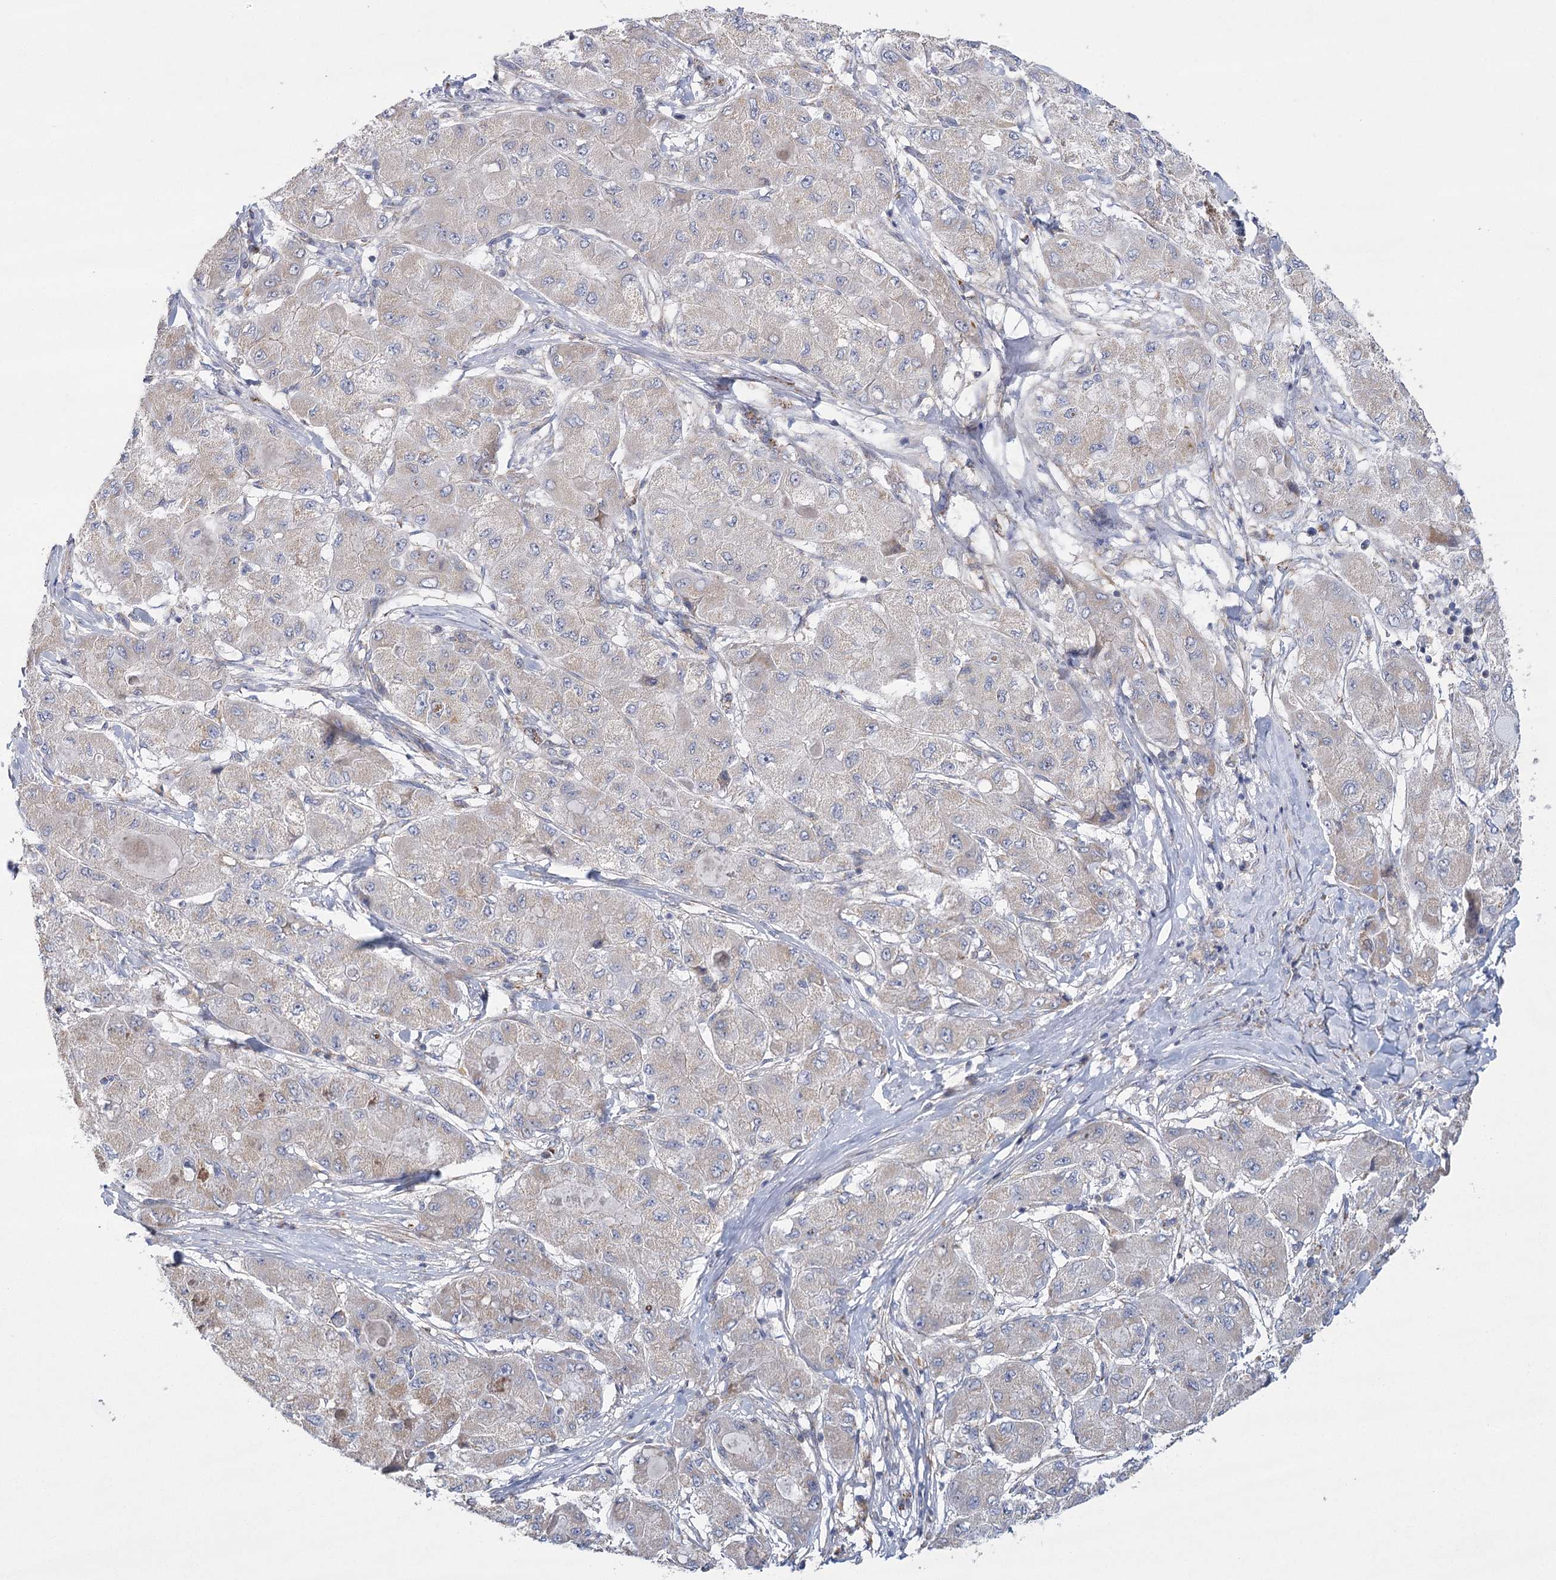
{"staining": {"intensity": "weak", "quantity": "<25%", "location": "cytoplasmic/membranous"}, "tissue": "liver cancer", "cell_type": "Tumor cells", "image_type": "cancer", "snomed": [{"axis": "morphology", "description": "Carcinoma, Hepatocellular, NOS"}, {"axis": "topography", "description": "Liver"}], "caption": "There is no significant positivity in tumor cells of hepatocellular carcinoma (liver).", "gene": "SNX7", "patient": {"sex": "male", "age": 80}}